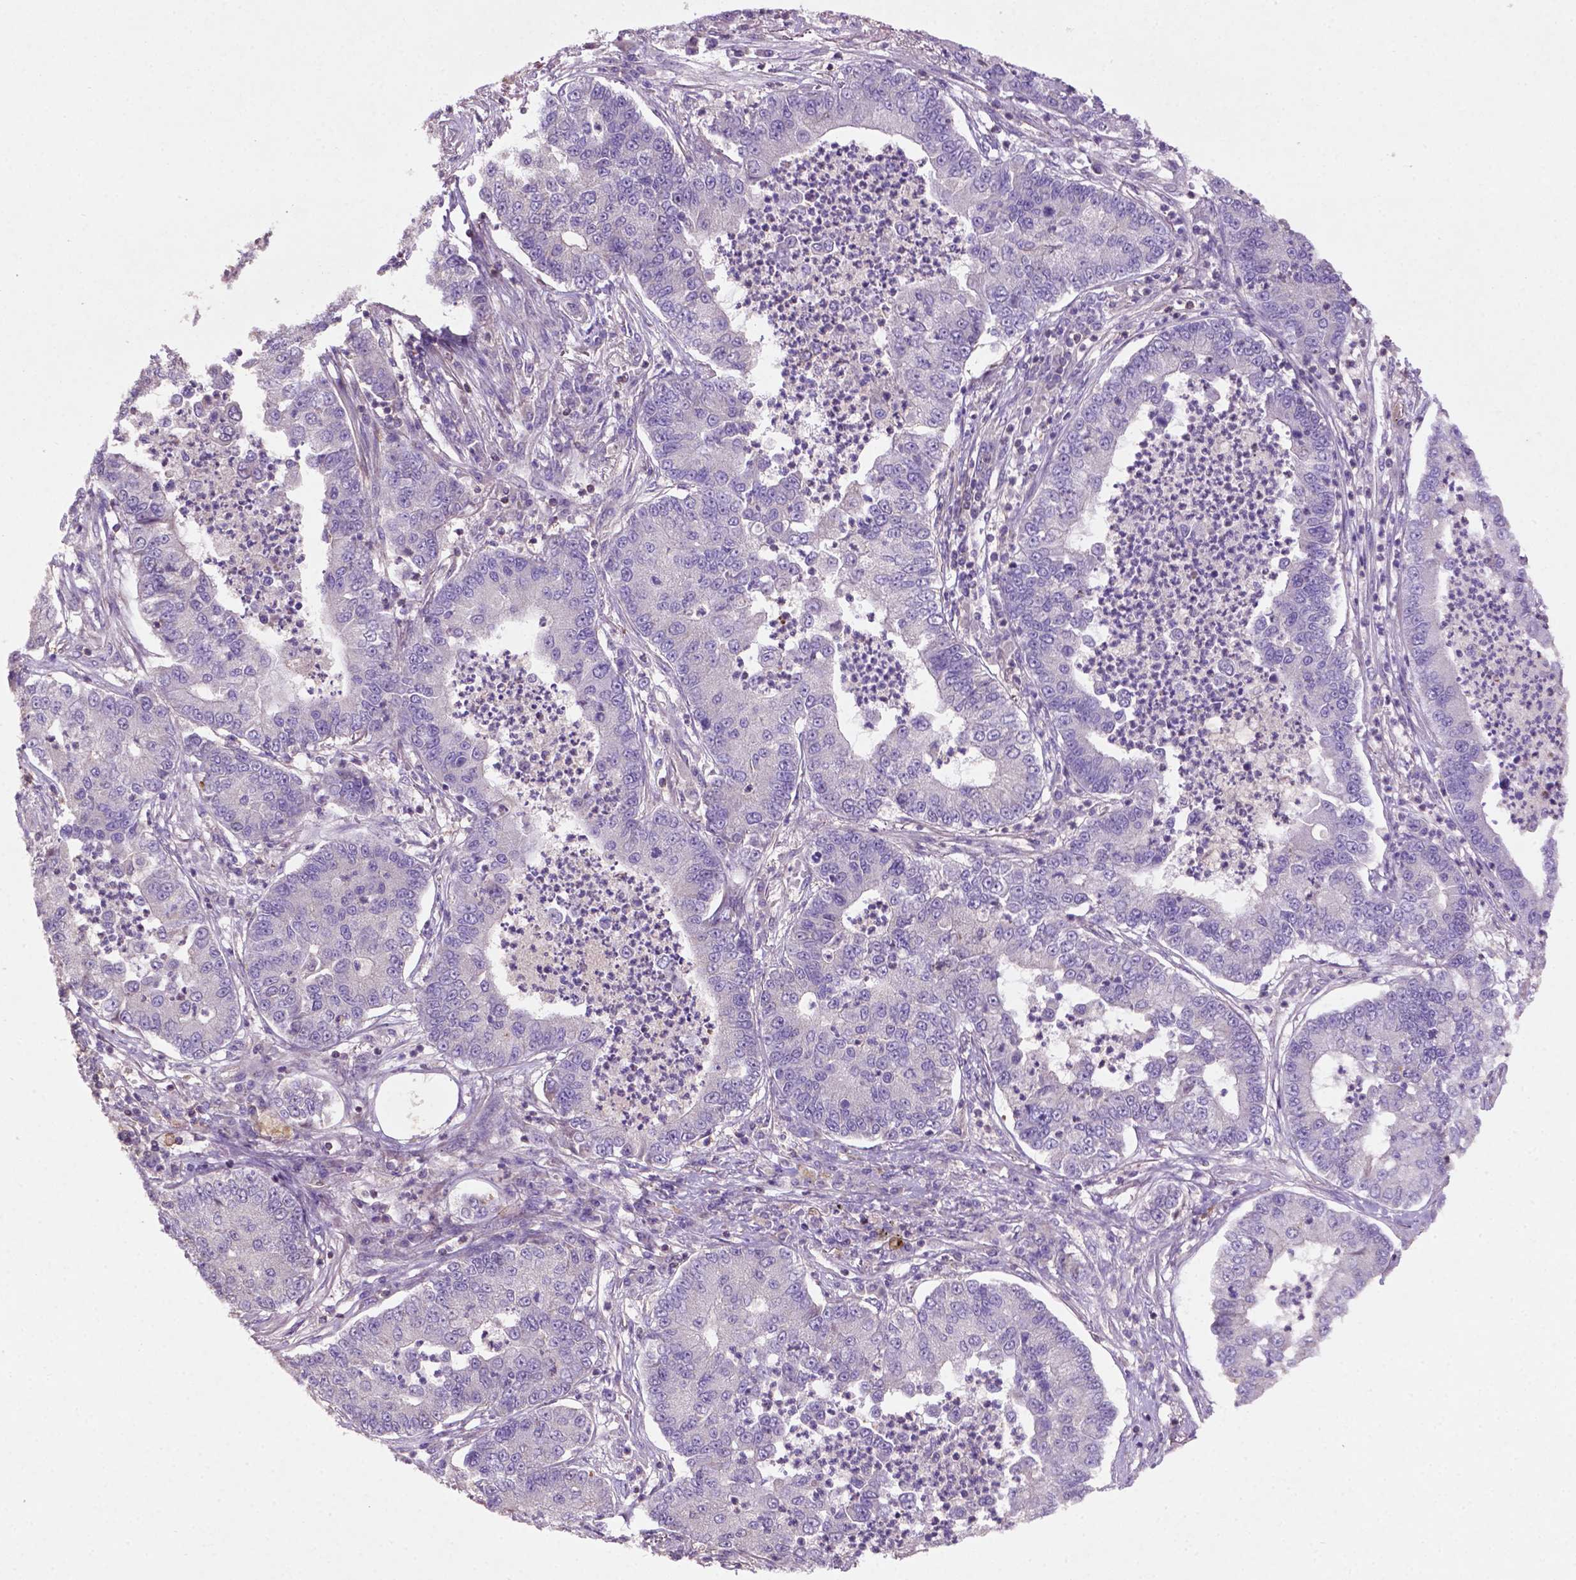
{"staining": {"intensity": "negative", "quantity": "none", "location": "none"}, "tissue": "lung cancer", "cell_type": "Tumor cells", "image_type": "cancer", "snomed": [{"axis": "morphology", "description": "Adenocarcinoma, NOS"}, {"axis": "topography", "description": "Lung"}], "caption": "This is an IHC histopathology image of human lung adenocarcinoma. There is no staining in tumor cells.", "gene": "BMP4", "patient": {"sex": "female", "age": 57}}